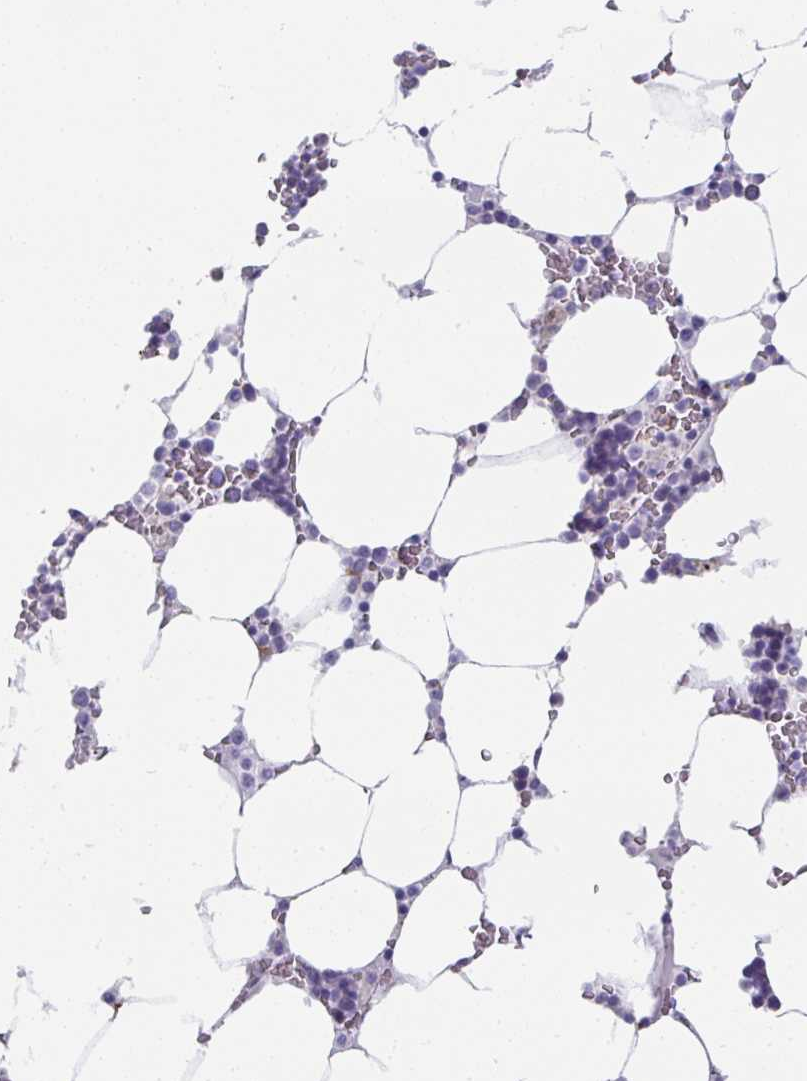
{"staining": {"intensity": "negative", "quantity": "none", "location": "none"}, "tissue": "bone marrow", "cell_type": "Hematopoietic cells", "image_type": "normal", "snomed": [{"axis": "morphology", "description": "Normal tissue, NOS"}, {"axis": "topography", "description": "Bone marrow"}], "caption": "Bone marrow was stained to show a protein in brown. There is no significant staining in hematopoietic cells. Brightfield microscopy of immunohistochemistry stained with DAB (3,3'-diaminobenzidine) (brown) and hematoxylin (blue), captured at high magnification.", "gene": "RBP1", "patient": {"sex": "male", "age": 64}}